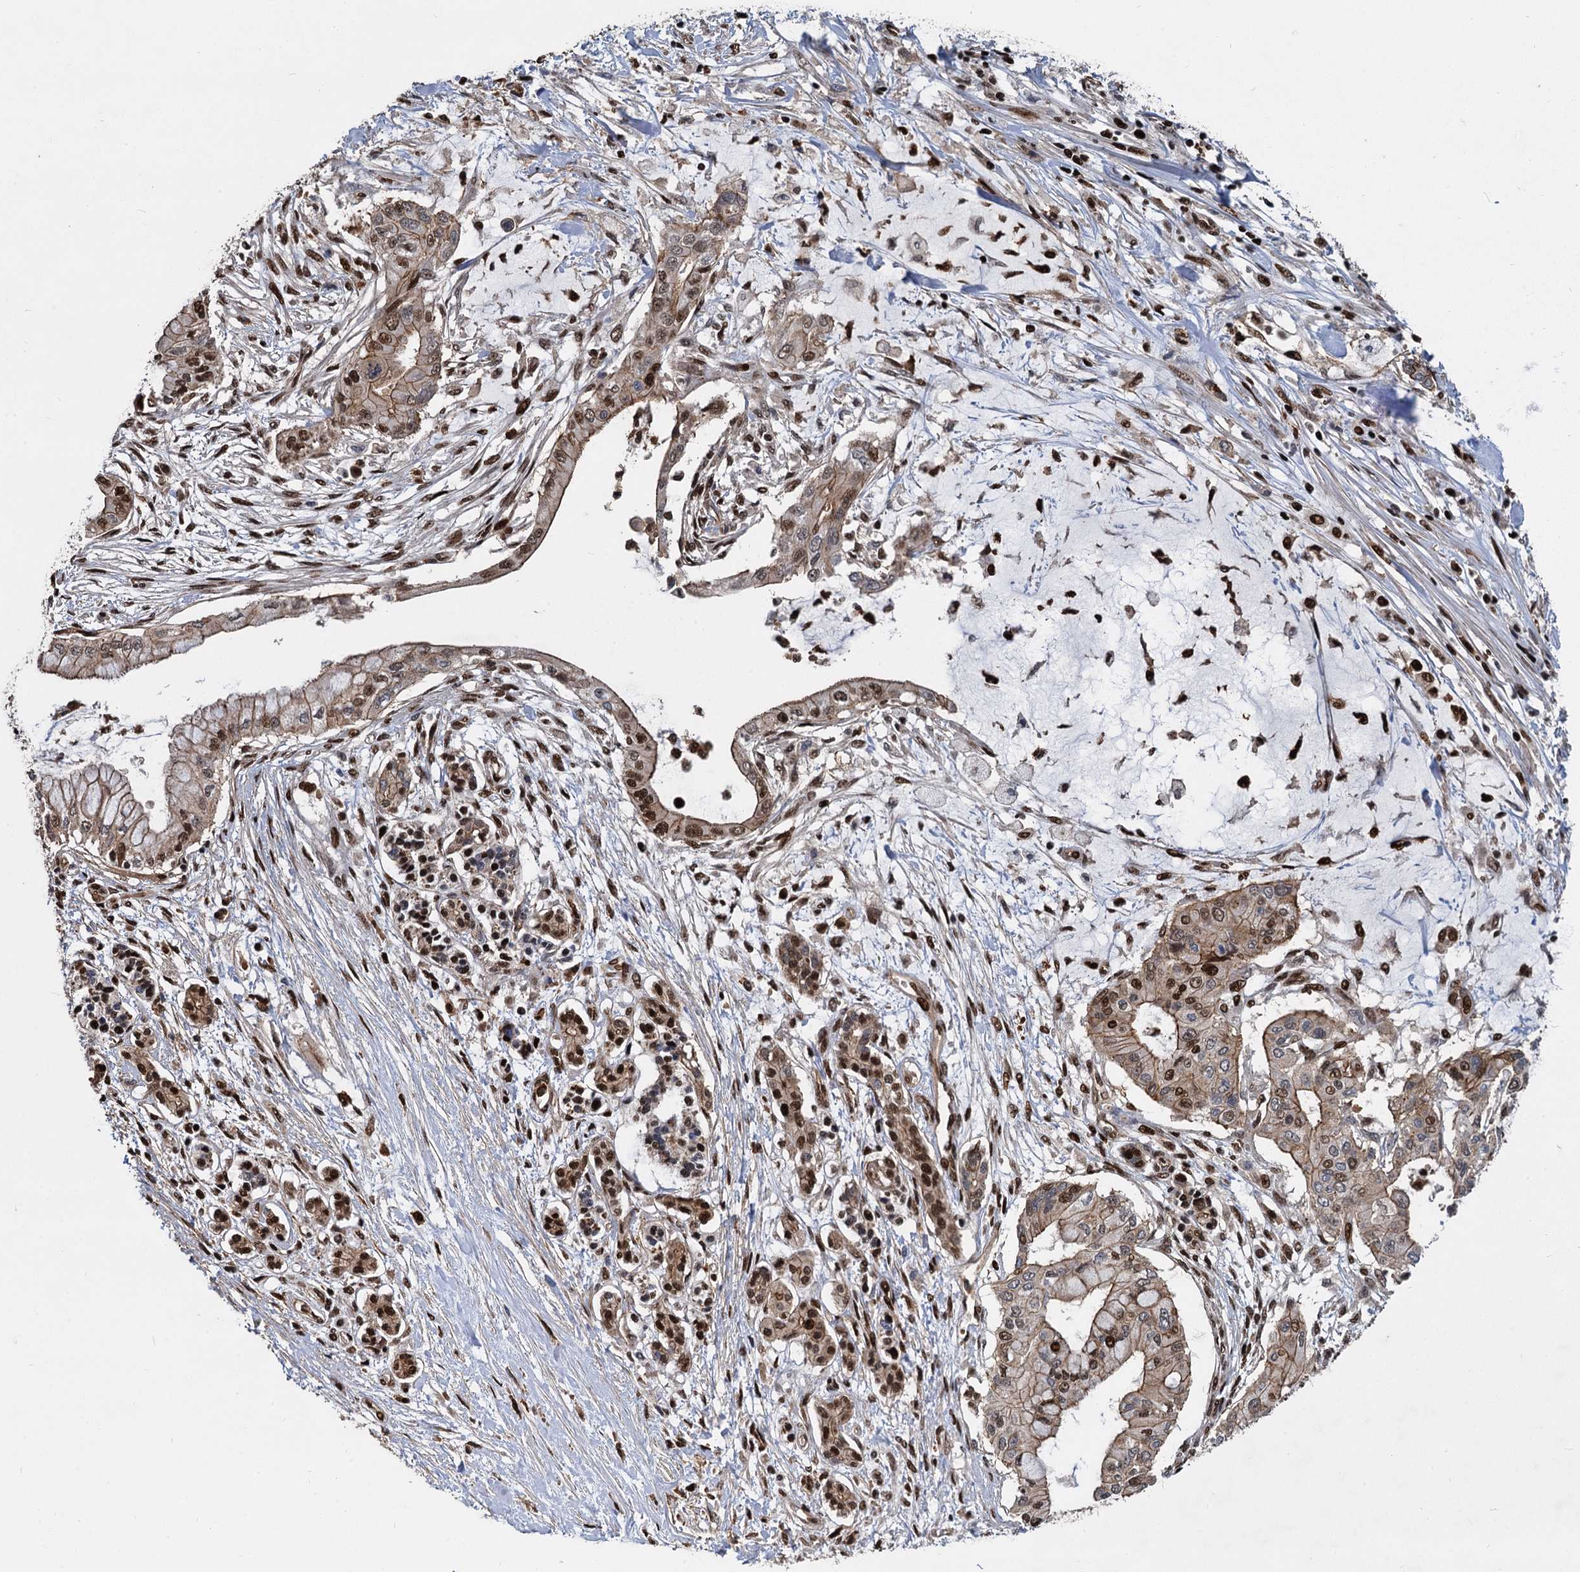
{"staining": {"intensity": "moderate", "quantity": ">75%", "location": "cytoplasmic/membranous,nuclear"}, "tissue": "pancreatic cancer", "cell_type": "Tumor cells", "image_type": "cancer", "snomed": [{"axis": "morphology", "description": "Adenocarcinoma, NOS"}, {"axis": "topography", "description": "Pancreas"}], "caption": "An IHC histopathology image of tumor tissue is shown. Protein staining in brown labels moderate cytoplasmic/membranous and nuclear positivity in adenocarcinoma (pancreatic) within tumor cells.", "gene": "ANKRD49", "patient": {"sex": "male", "age": 46}}